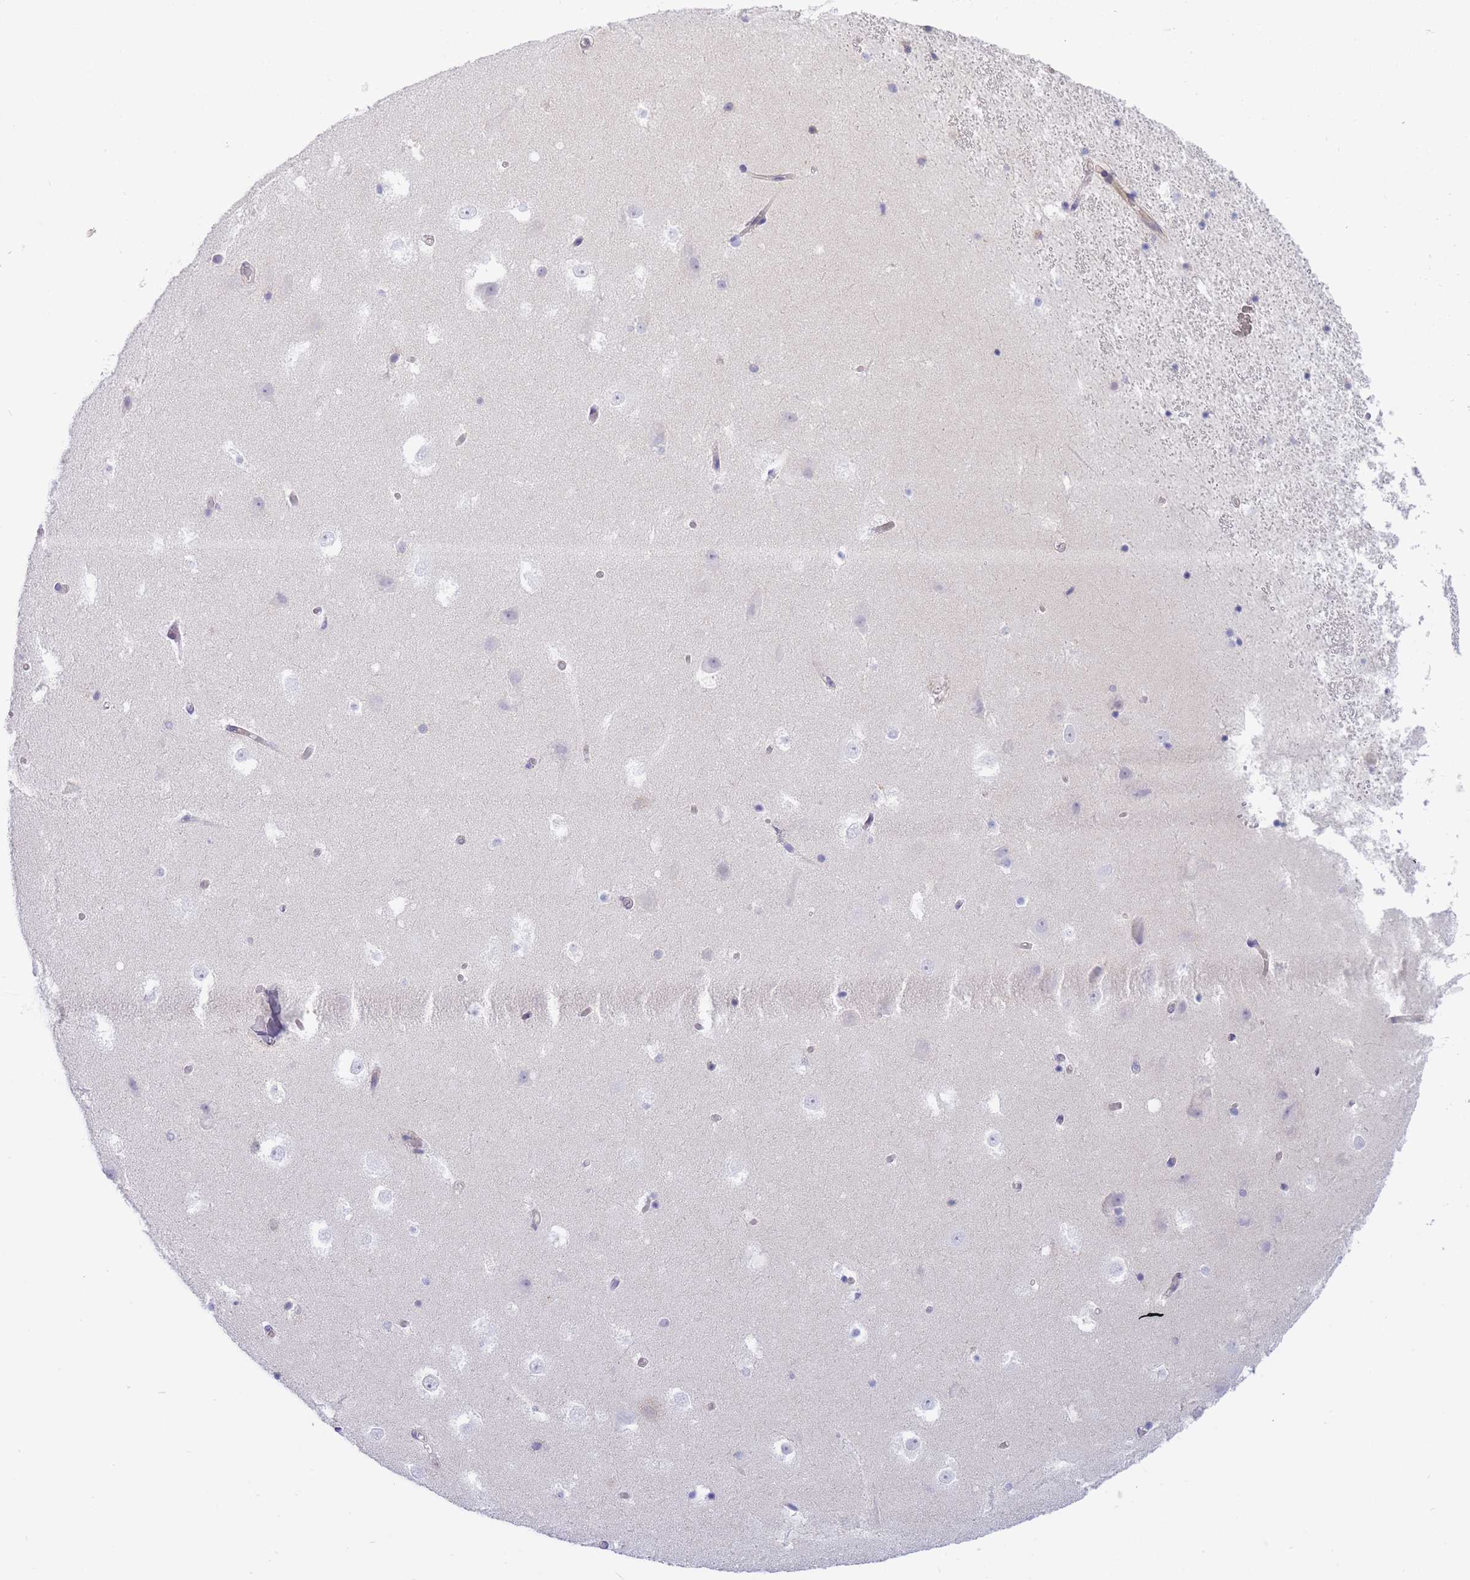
{"staining": {"intensity": "negative", "quantity": "none", "location": "none"}, "tissue": "hippocampus", "cell_type": "Glial cells", "image_type": "normal", "snomed": [{"axis": "morphology", "description": "Normal tissue, NOS"}, {"axis": "topography", "description": "Hippocampus"}], "caption": "Human hippocampus stained for a protein using immunohistochemistry reveals no positivity in glial cells.", "gene": "SUGT1", "patient": {"sex": "female", "age": 52}}